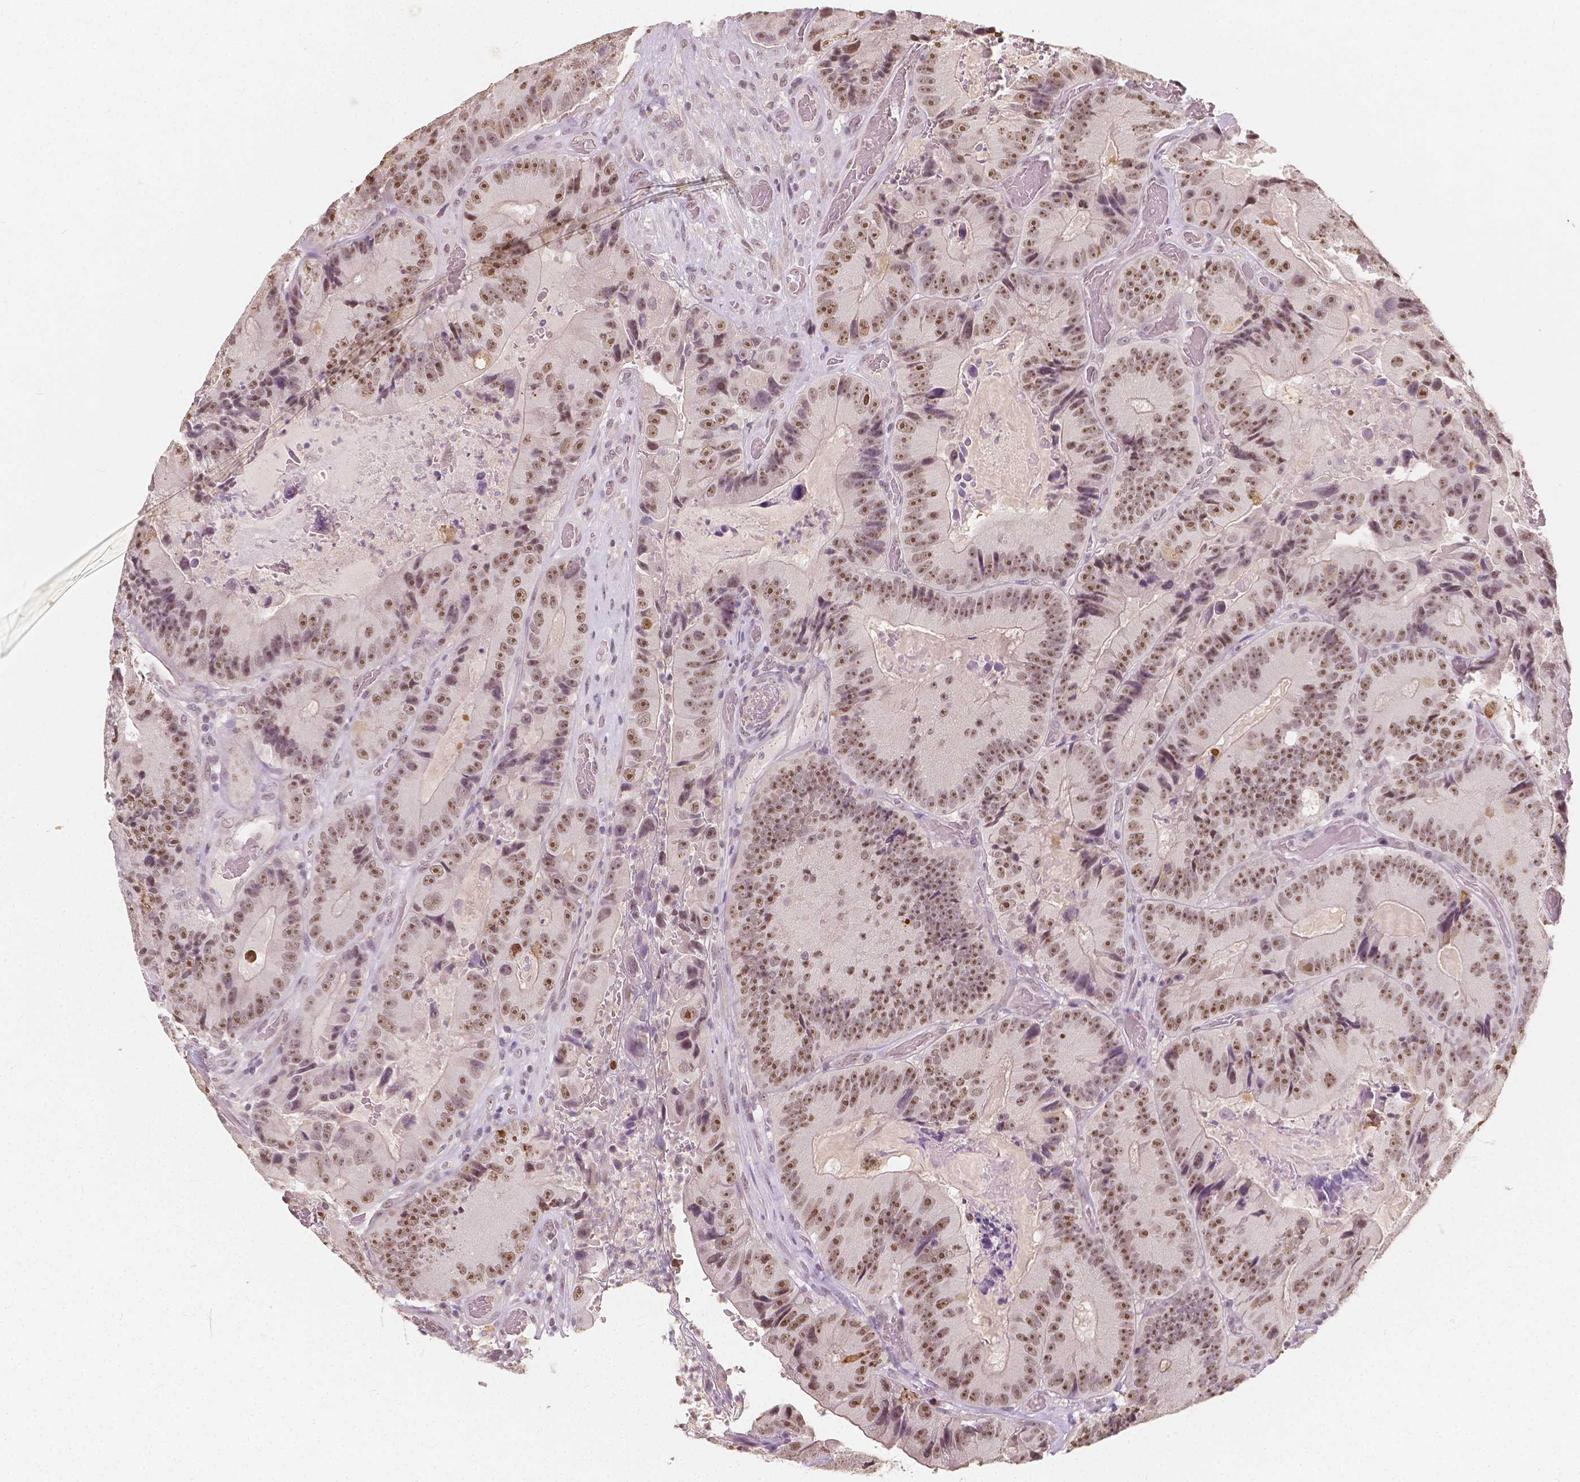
{"staining": {"intensity": "moderate", "quantity": ">75%", "location": "nuclear"}, "tissue": "colorectal cancer", "cell_type": "Tumor cells", "image_type": "cancer", "snomed": [{"axis": "morphology", "description": "Adenocarcinoma, NOS"}, {"axis": "topography", "description": "Colon"}], "caption": "Immunohistochemistry micrograph of neoplastic tissue: human colorectal cancer (adenocarcinoma) stained using immunohistochemistry demonstrates medium levels of moderate protein expression localized specifically in the nuclear of tumor cells, appearing as a nuclear brown color.", "gene": "NOLC1", "patient": {"sex": "female", "age": 86}}